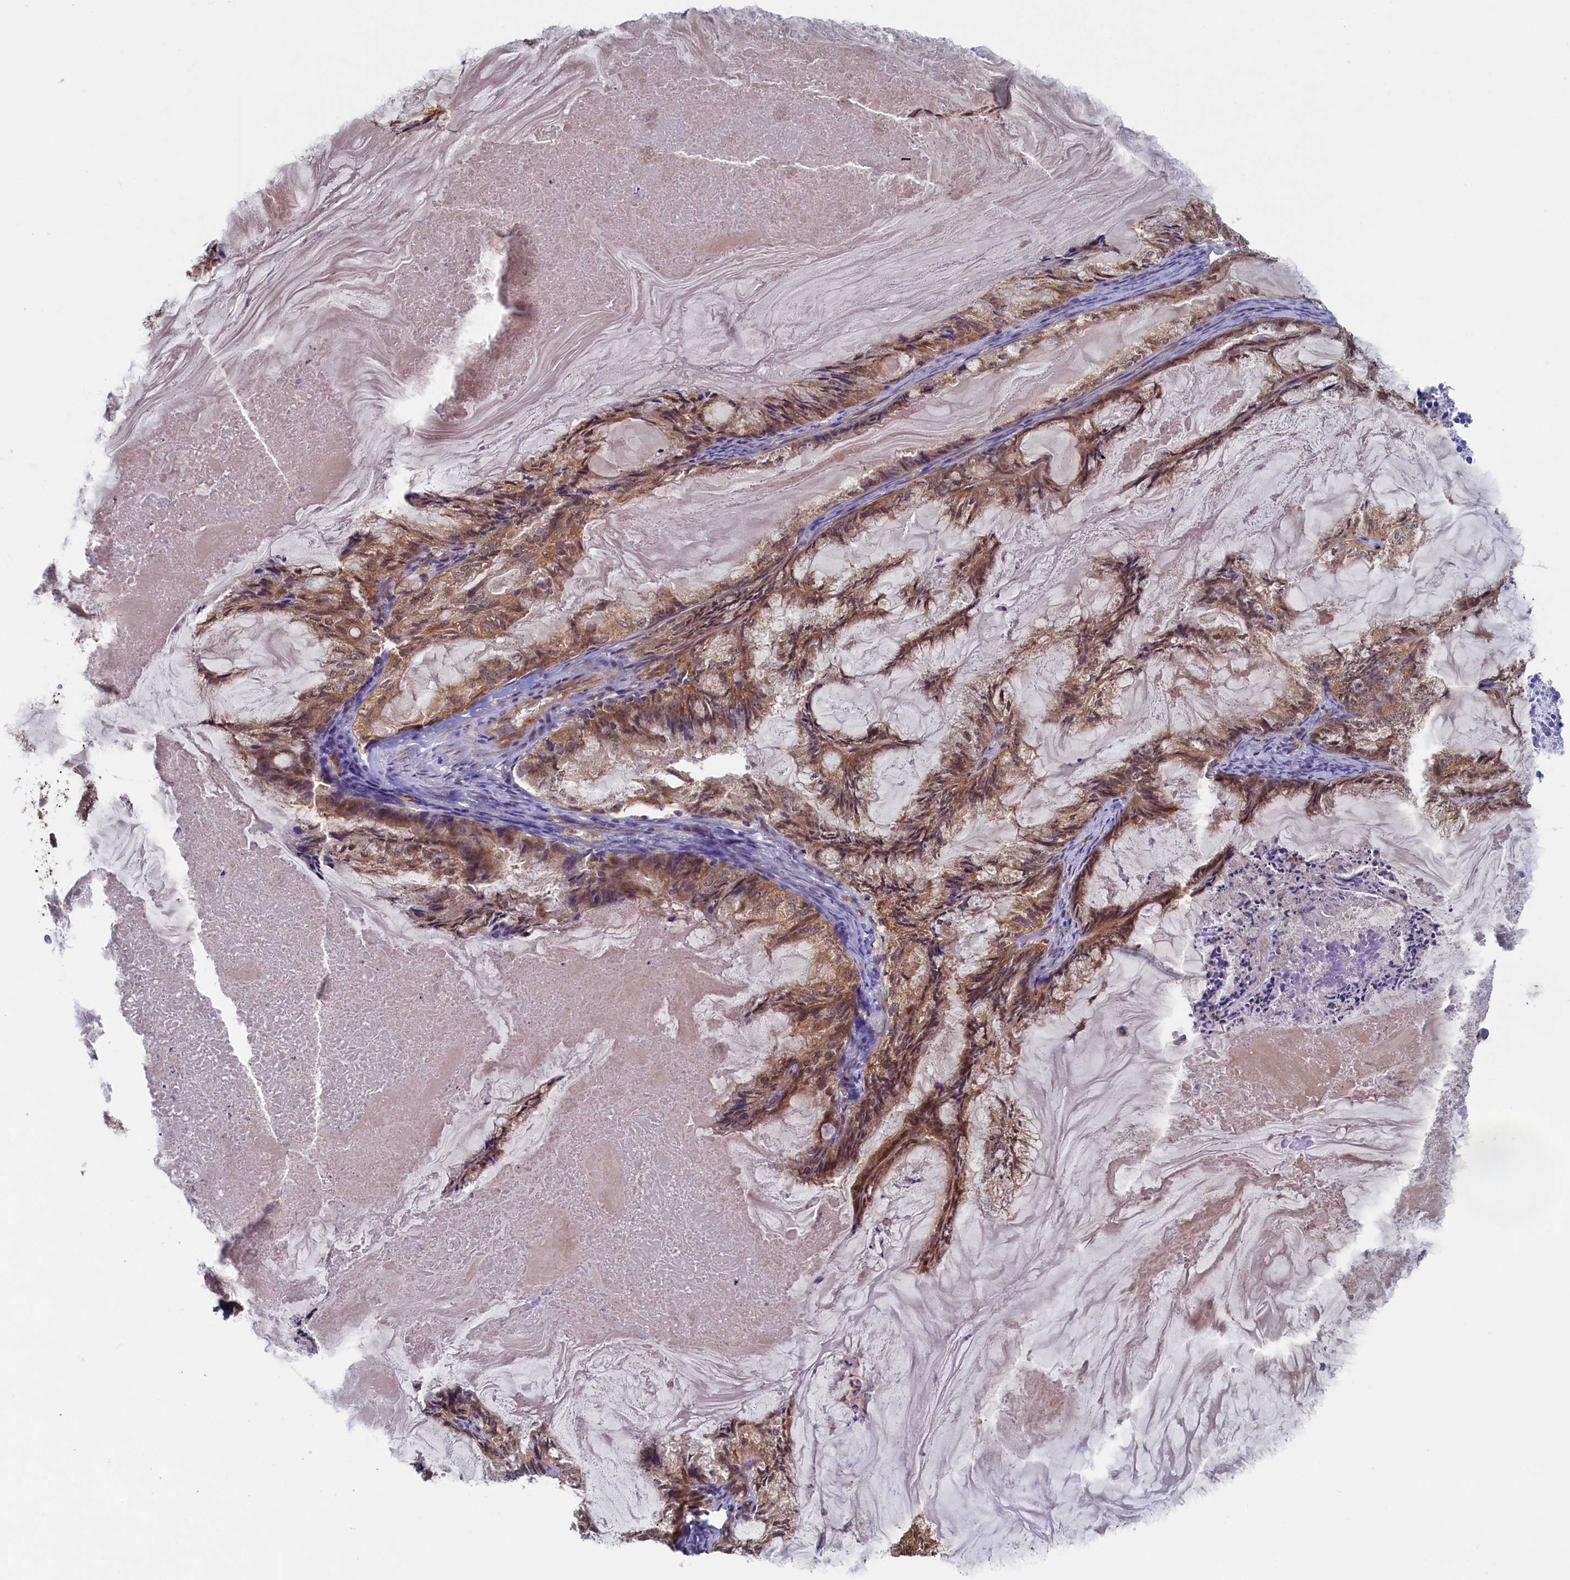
{"staining": {"intensity": "moderate", "quantity": ">75%", "location": "cytoplasmic/membranous,nuclear"}, "tissue": "endometrial cancer", "cell_type": "Tumor cells", "image_type": "cancer", "snomed": [{"axis": "morphology", "description": "Adenocarcinoma, NOS"}, {"axis": "topography", "description": "Endometrium"}], "caption": "This is a histology image of immunohistochemistry staining of endometrial adenocarcinoma, which shows moderate staining in the cytoplasmic/membranous and nuclear of tumor cells.", "gene": "STX12", "patient": {"sex": "female", "age": 86}}